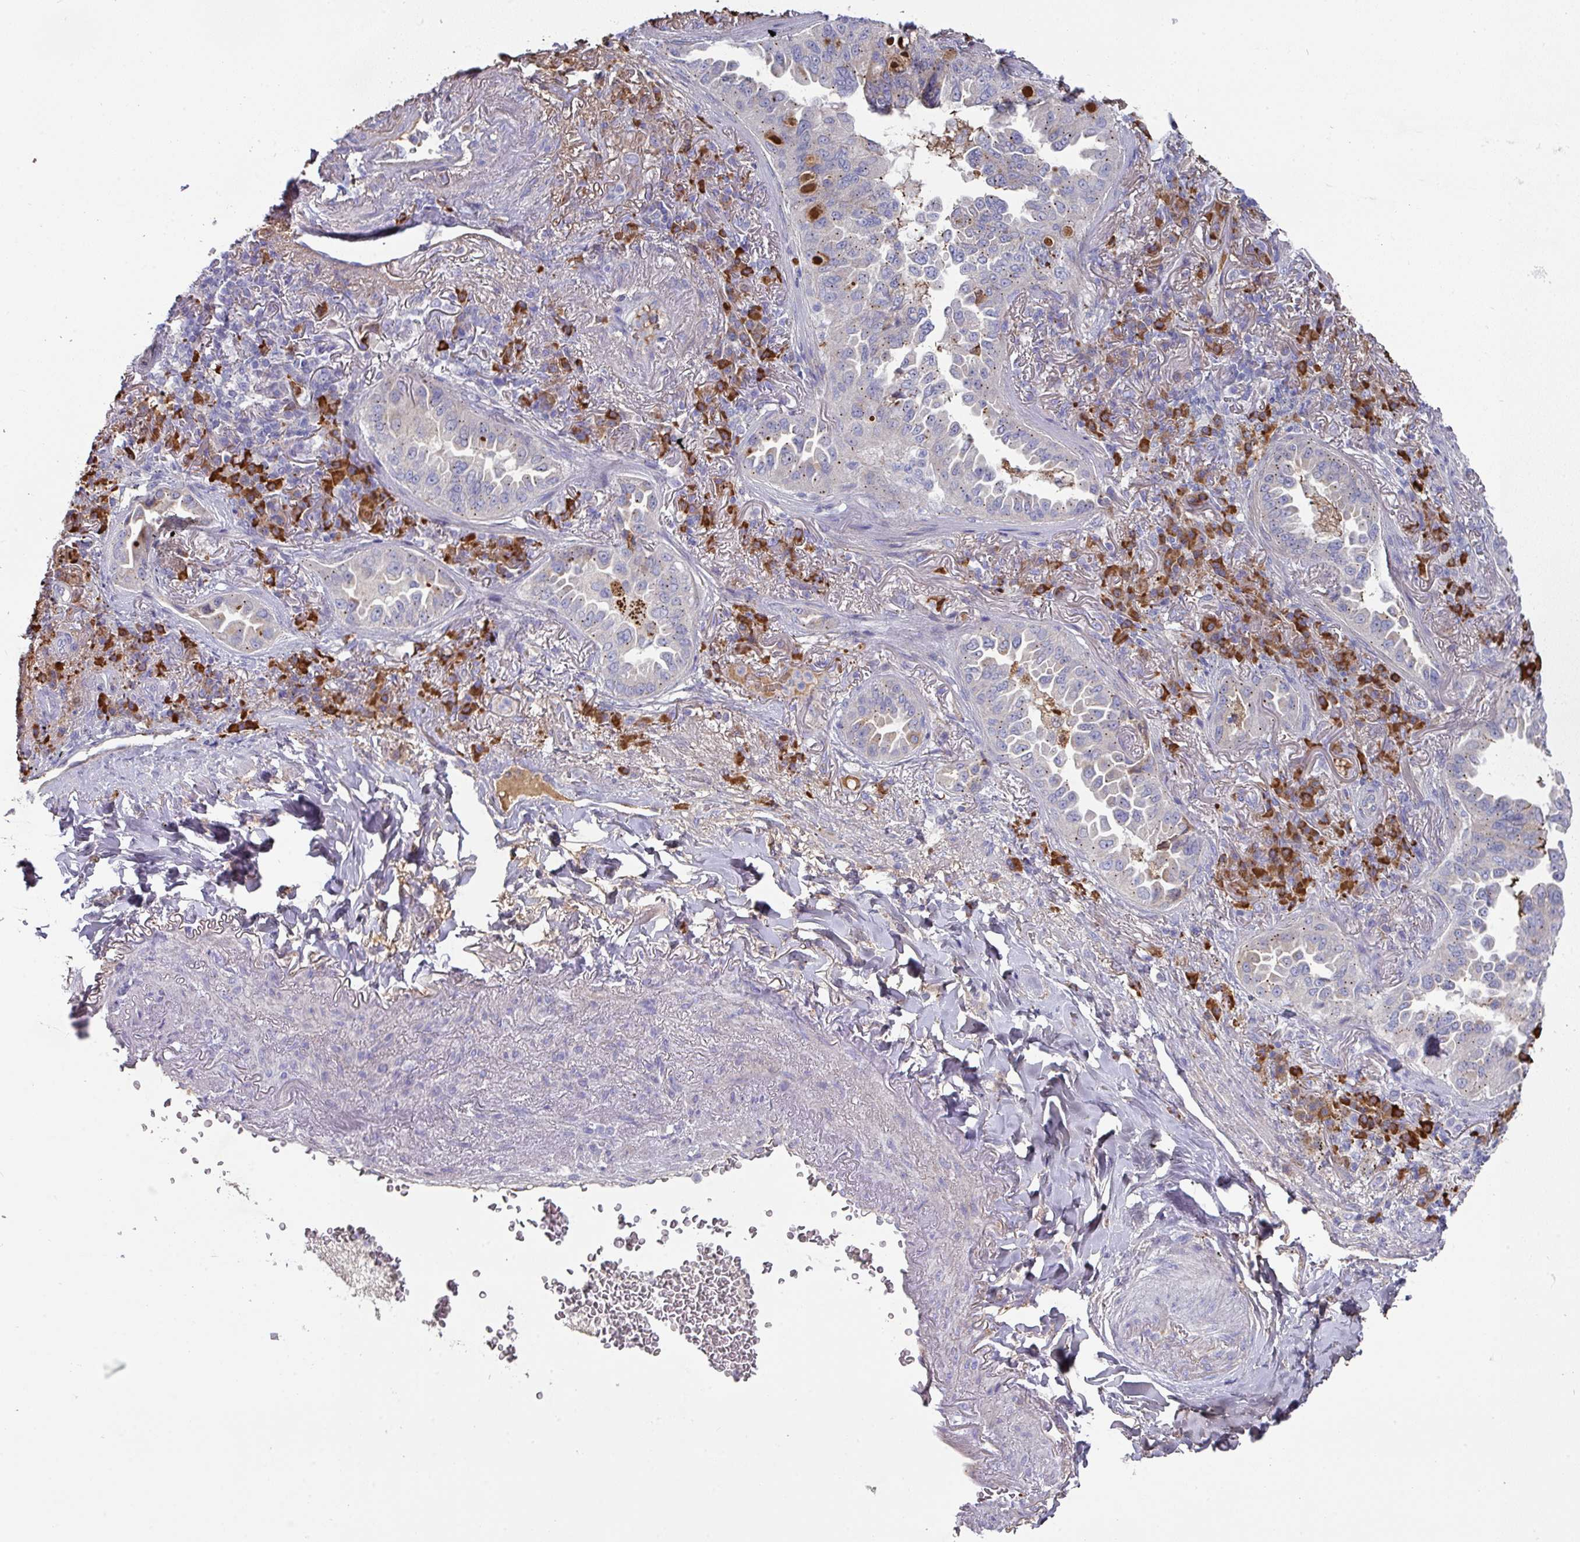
{"staining": {"intensity": "weak", "quantity": "25%-75%", "location": "cytoplasmic/membranous"}, "tissue": "lung cancer", "cell_type": "Tumor cells", "image_type": "cancer", "snomed": [{"axis": "morphology", "description": "Adenocarcinoma, NOS"}, {"axis": "topography", "description": "Lung"}], "caption": "Immunohistochemical staining of human adenocarcinoma (lung) reveals low levels of weak cytoplasmic/membranous positivity in approximately 25%-75% of tumor cells. (DAB (3,3'-diaminobenzidine) IHC with brightfield microscopy, high magnification).", "gene": "IL4R", "patient": {"sex": "female", "age": 69}}